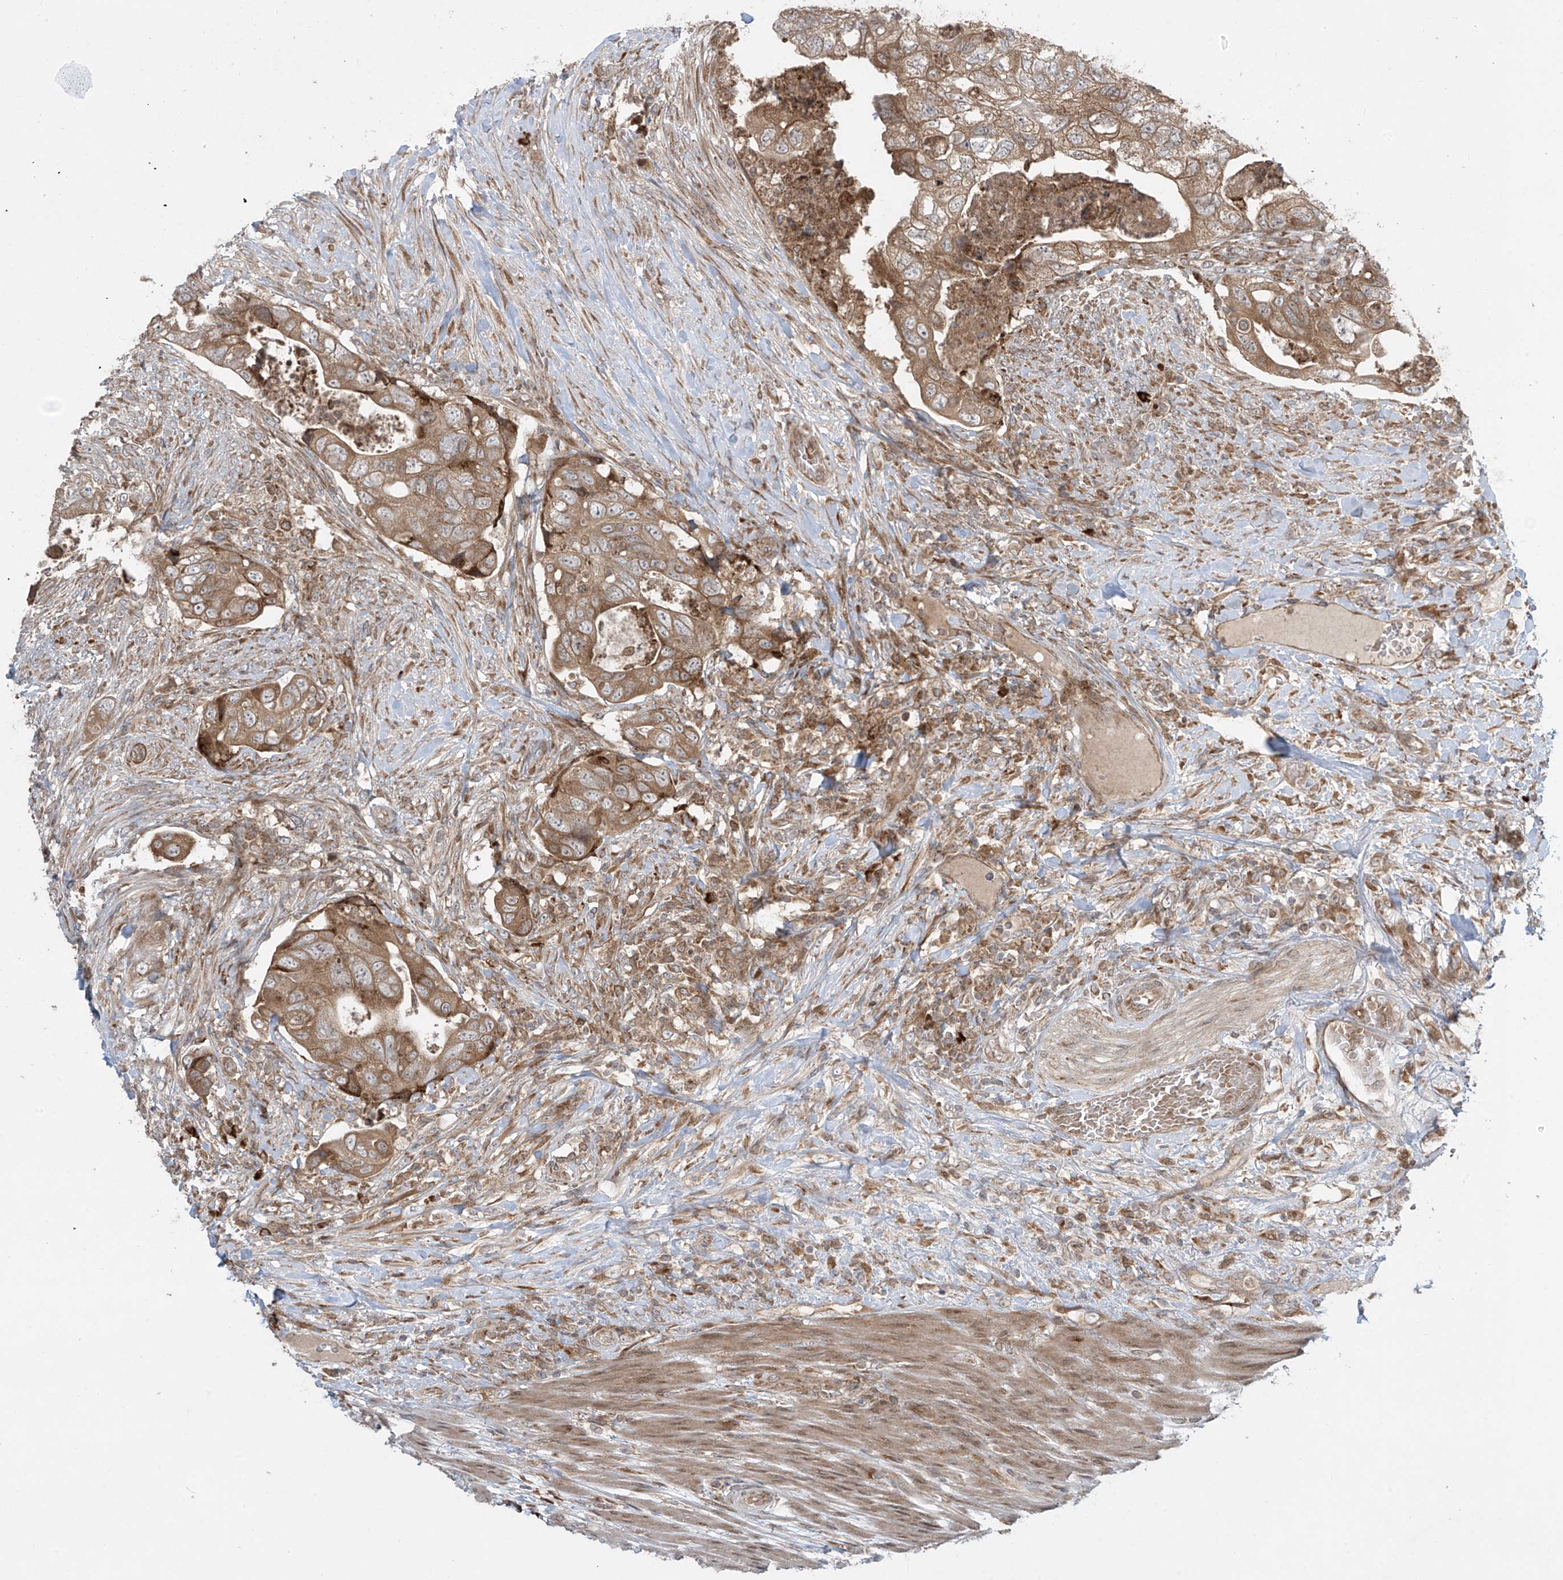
{"staining": {"intensity": "moderate", "quantity": ">75%", "location": "cytoplasmic/membranous"}, "tissue": "colorectal cancer", "cell_type": "Tumor cells", "image_type": "cancer", "snomed": [{"axis": "morphology", "description": "Adenocarcinoma, NOS"}, {"axis": "topography", "description": "Rectum"}], "caption": "Immunohistochemistry histopathology image of neoplastic tissue: colorectal adenocarcinoma stained using immunohistochemistry reveals medium levels of moderate protein expression localized specifically in the cytoplasmic/membranous of tumor cells, appearing as a cytoplasmic/membranous brown color.", "gene": "PPAT", "patient": {"sex": "male", "age": 63}}